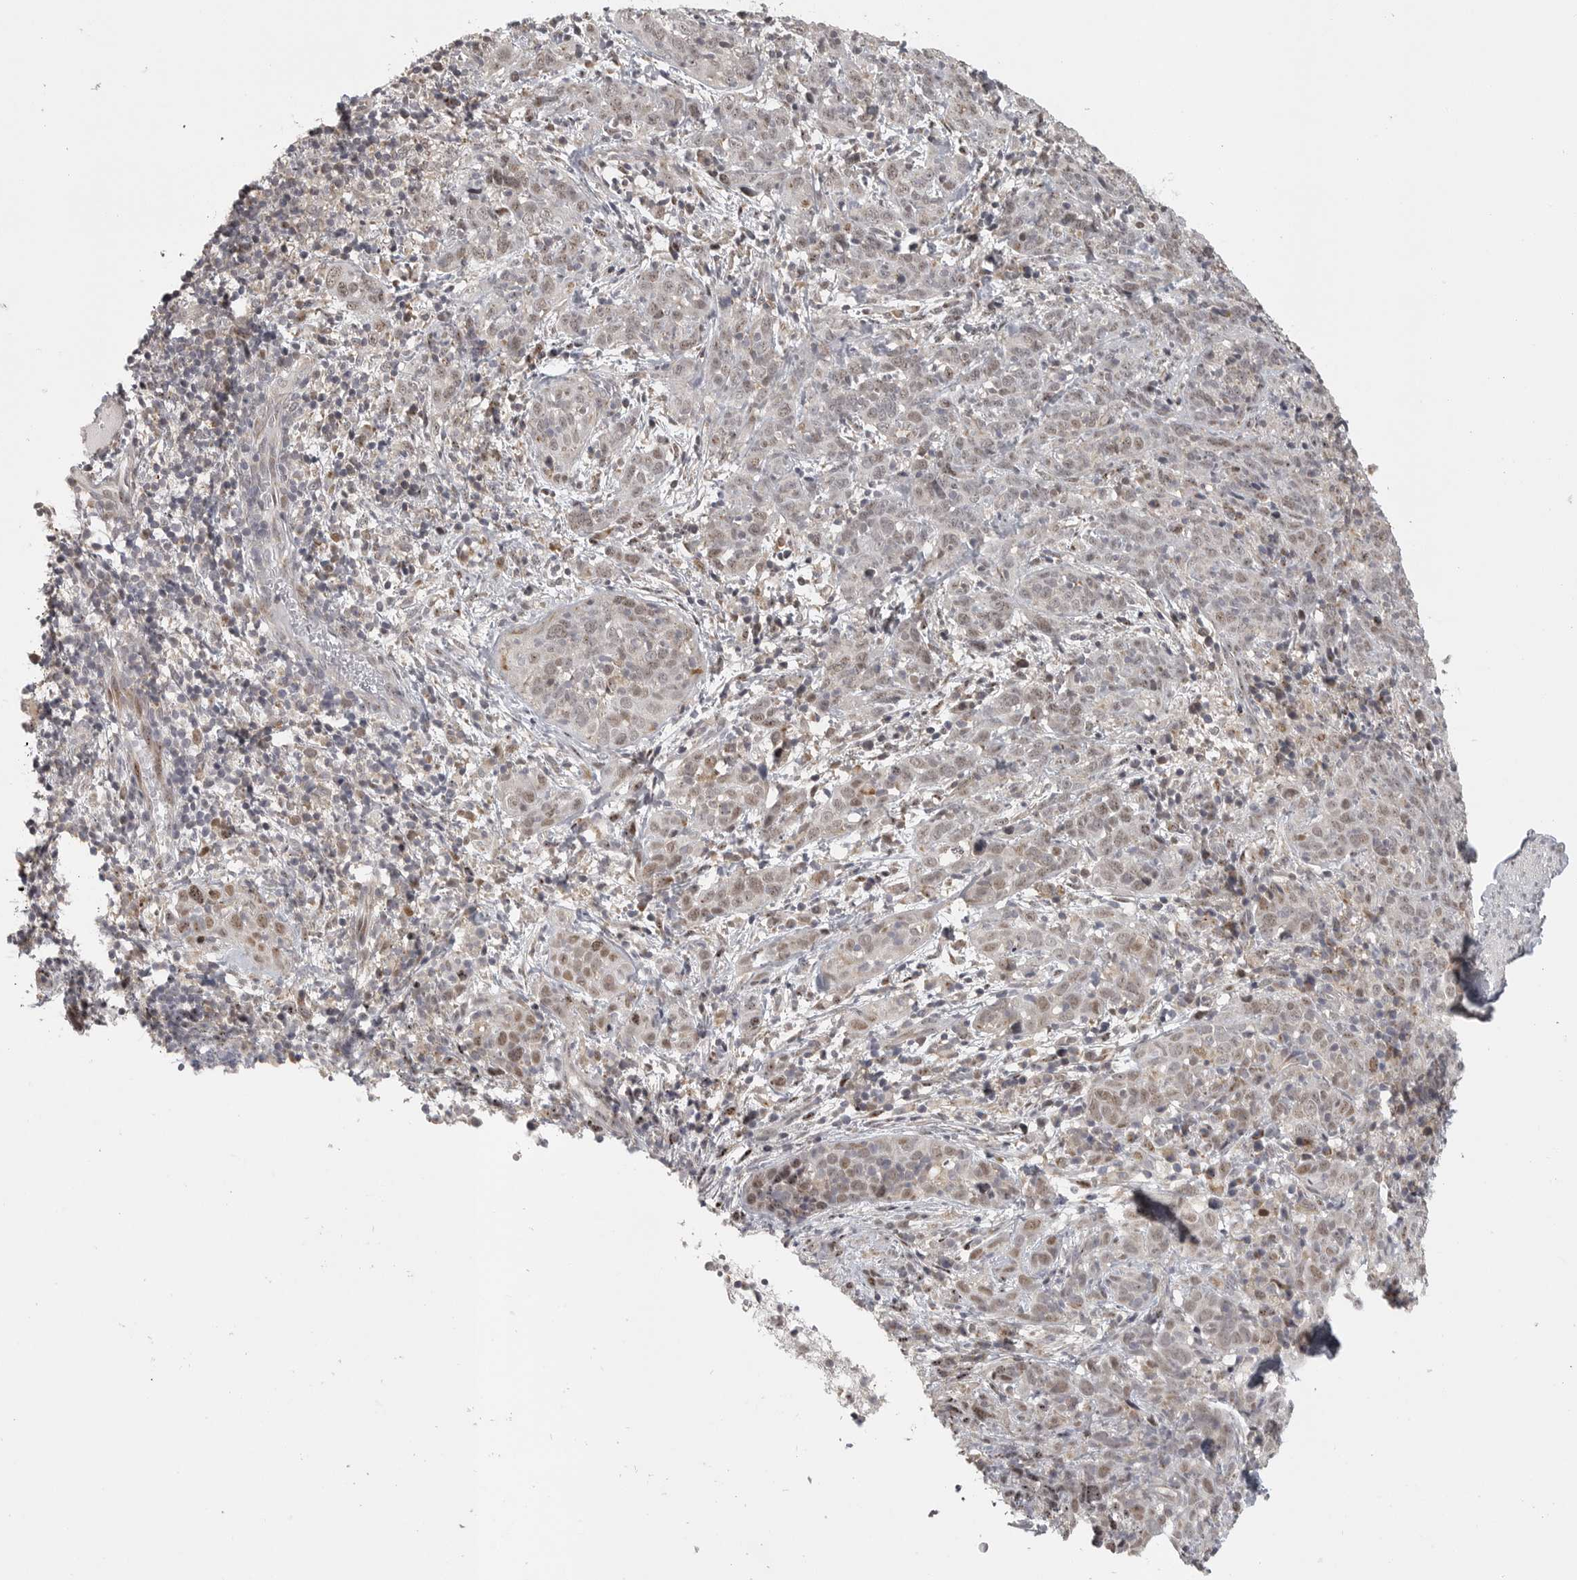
{"staining": {"intensity": "weak", "quantity": ">75%", "location": "nuclear"}, "tissue": "cervical cancer", "cell_type": "Tumor cells", "image_type": "cancer", "snomed": [{"axis": "morphology", "description": "Squamous cell carcinoma, NOS"}, {"axis": "topography", "description": "Cervix"}], "caption": "A histopathology image showing weak nuclear staining in about >75% of tumor cells in cervical cancer (squamous cell carcinoma), as visualized by brown immunohistochemical staining.", "gene": "POLE2", "patient": {"sex": "female", "age": 46}}